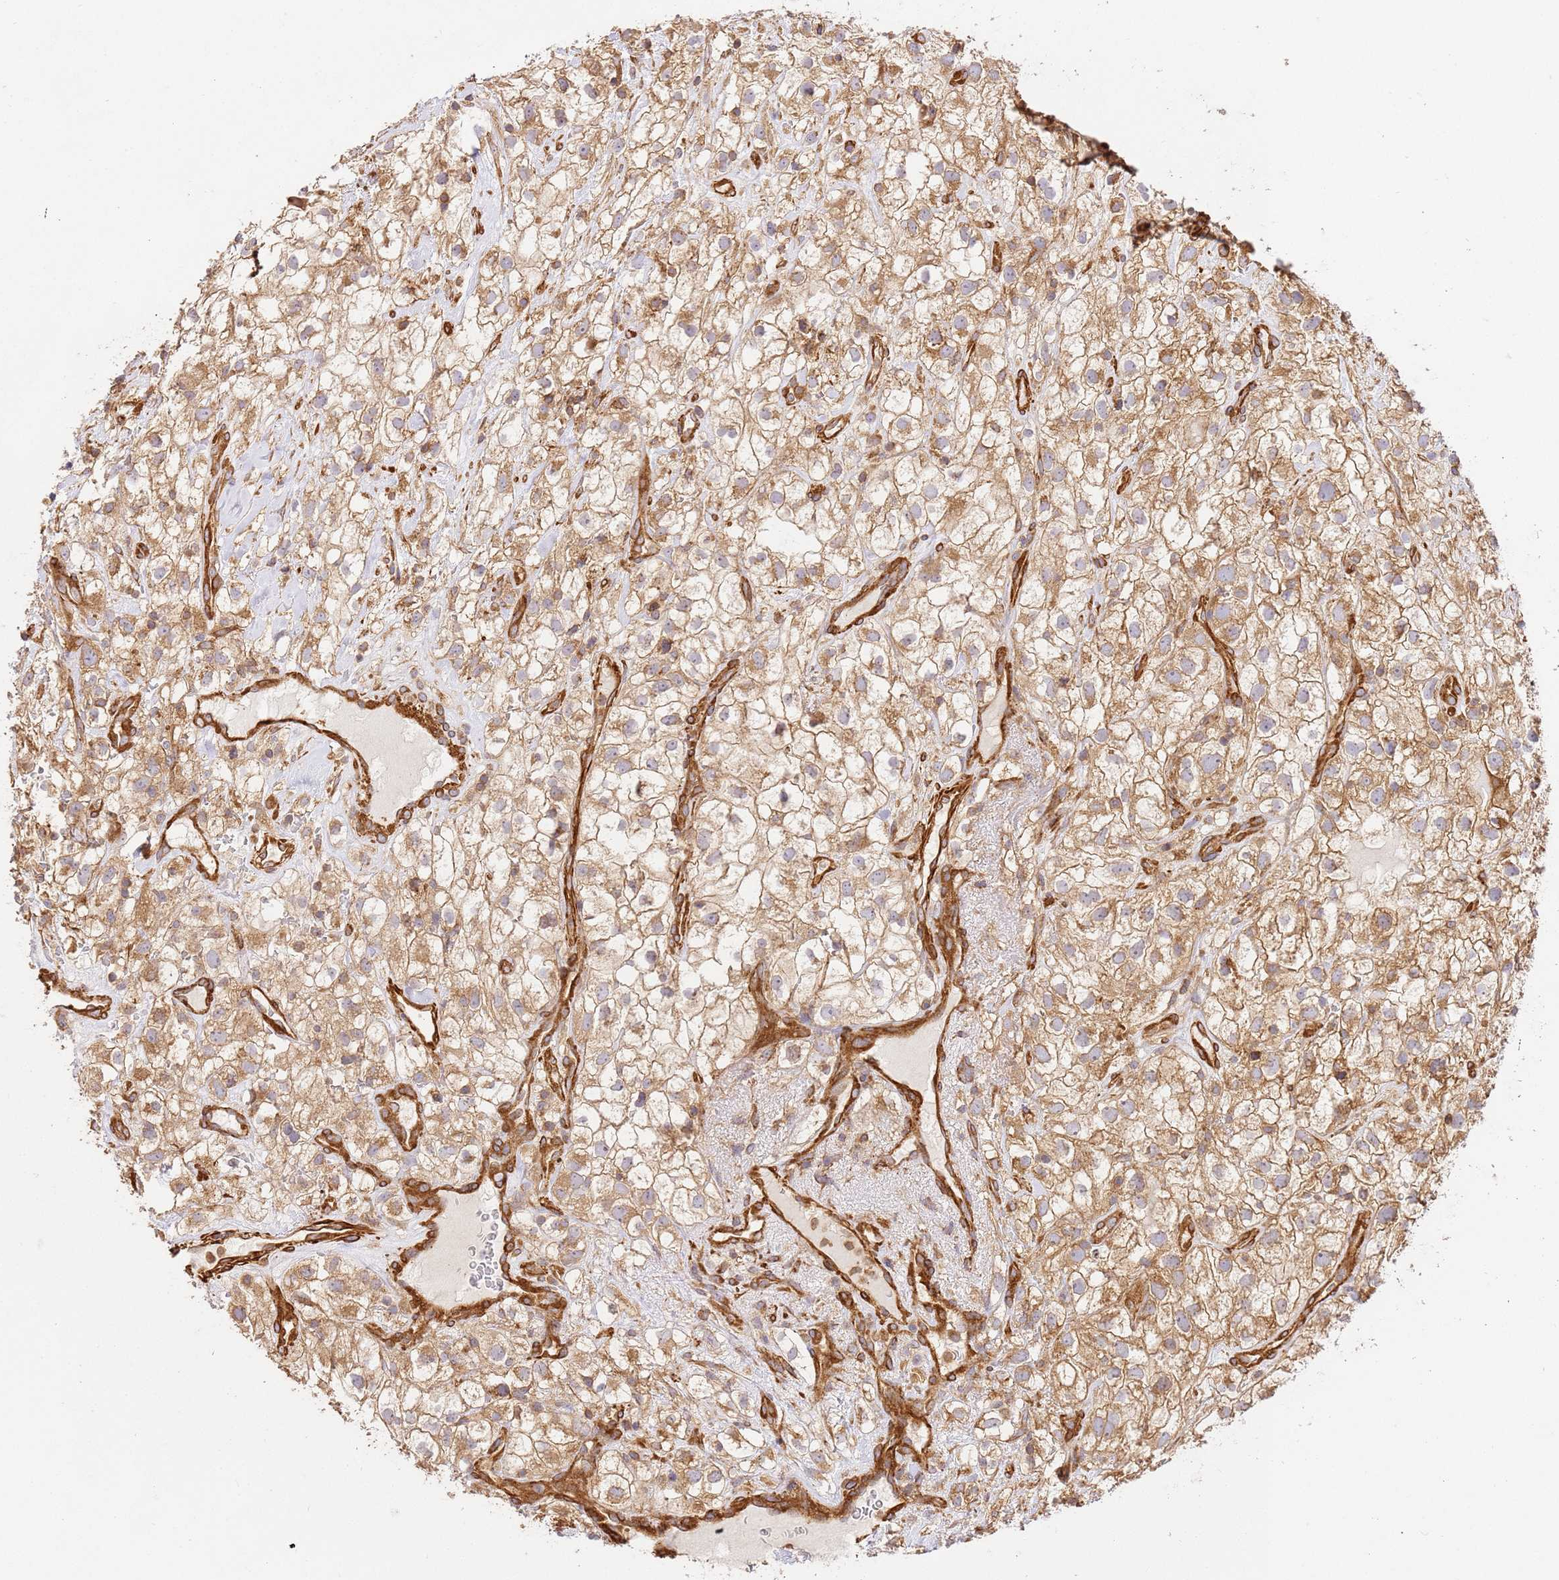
{"staining": {"intensity": "moderate", "quantity": ">75%", "location": "cytoplasmic/membranous"}, "tissue": "renal cancer", "cell_type": "Tumor cells", "image_type": "cancer", "snomed": [{"axis": "morphology", "description": "Adenocarcinoma, NOS"}, {"axis": "topography", "description": "Kidney"}], "caption": "Renal cancer (adenocarcinoma) stained with DAB immunohistochemistry (IHC) exhibits medium levels of moderate cytoplasmic/membranous staining in about >75% of tumor cells. (Brightfield microscopy of DAB IHC at high magnification).", "gene": "ZBTB39", "patient": {"sex": "male", "age": 59}}